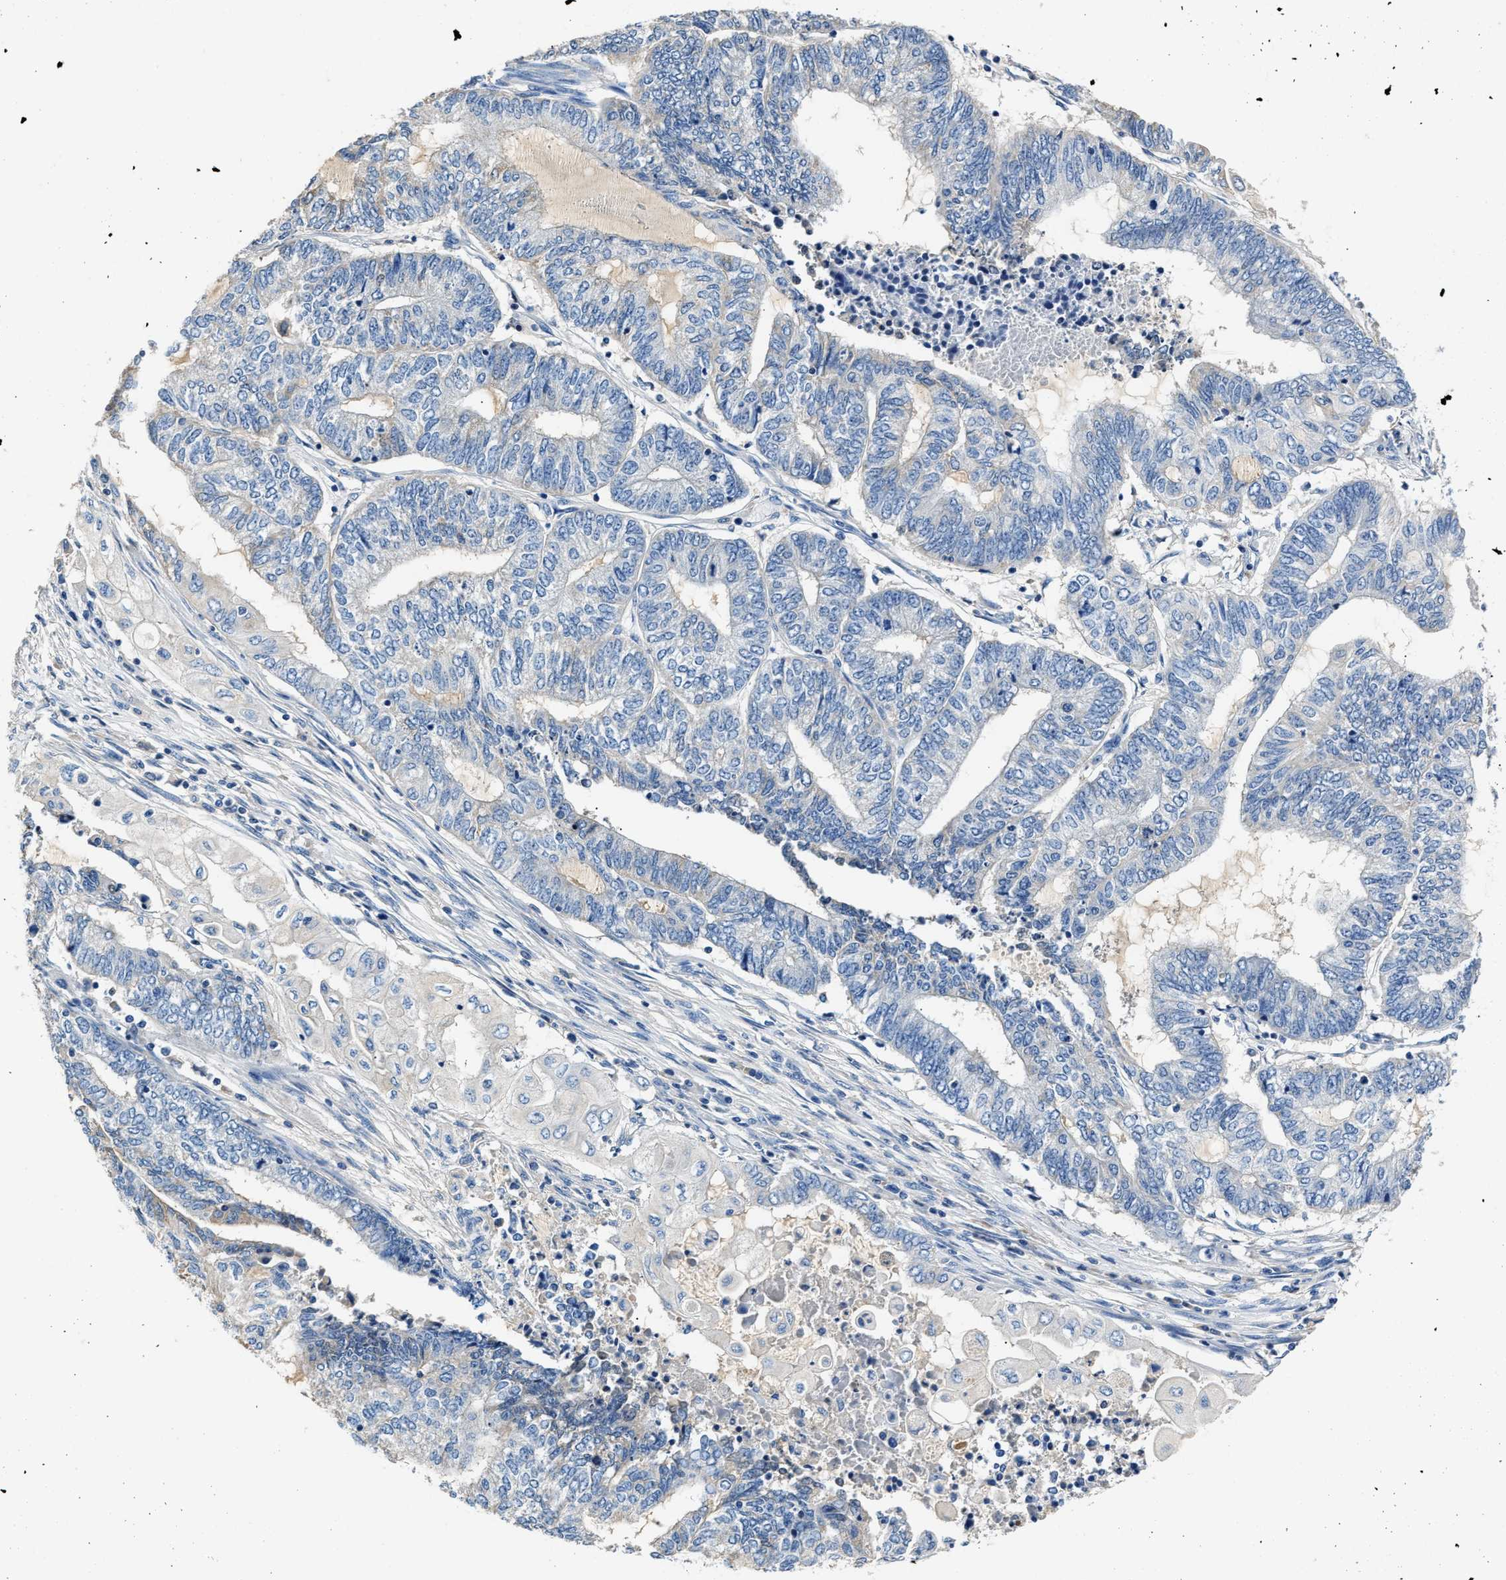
{"staining": {"intensity": "negative", "quantity": "none", "location": "none"}, "tissue": "endometrial cancer", "cell_type": "Tumor cells", "image_type": "cancer", "snomed": [{"axis": "morphology", "description": "Adenocarcinoma, NOS"}, {"axis": "topography", "description": "Uterus"}, {"axis": "topography", "description": "Endometrium"}], "caption": "A photomicrograph of adenocarcinoma (endometrial) stained for a protein exhibits no brown staining in tumor cells.", "gene": "SLCO2B1", "patient": {"sex": "female", "age": 70}}